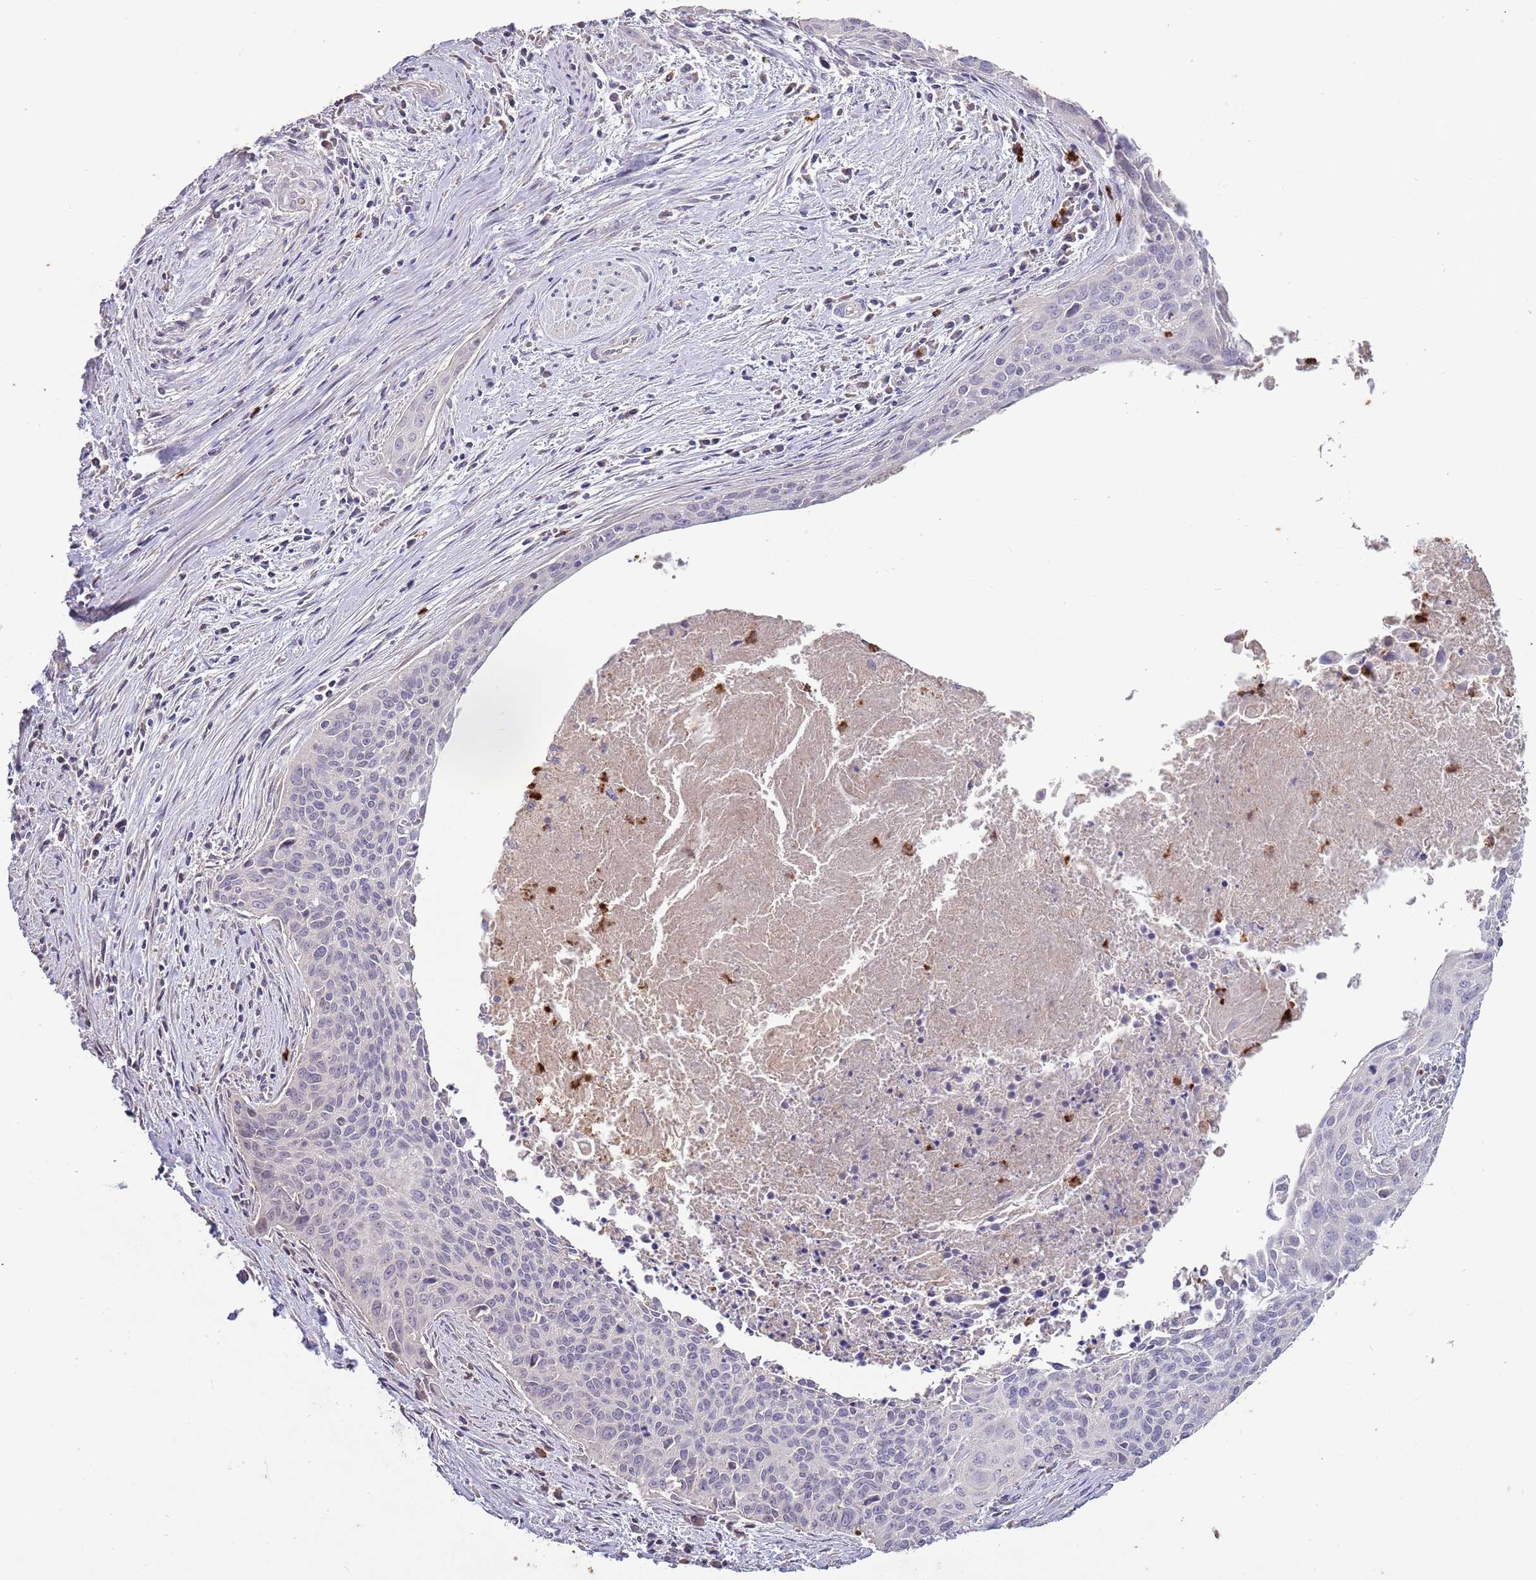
{"staining": {"intensity": "negative", "quantity": "none", "location": "none"}, "tissue": "cervical cancer", "cell_type": "Tumor cells", "image_type": "cancer", "snomed": [{"axis": "morphology", "description": "Squamous cell carcinoma, NOS"}, {"axis": "topography", "description": "Cervix"}], "caption": "Cervical cancer (squamous cell carcinoma) was stained to show a protein in brown. There is no significant positivity in tumor cells.", "gene": "P2RY13", "patient": {"sex": "female", "age": 55}}